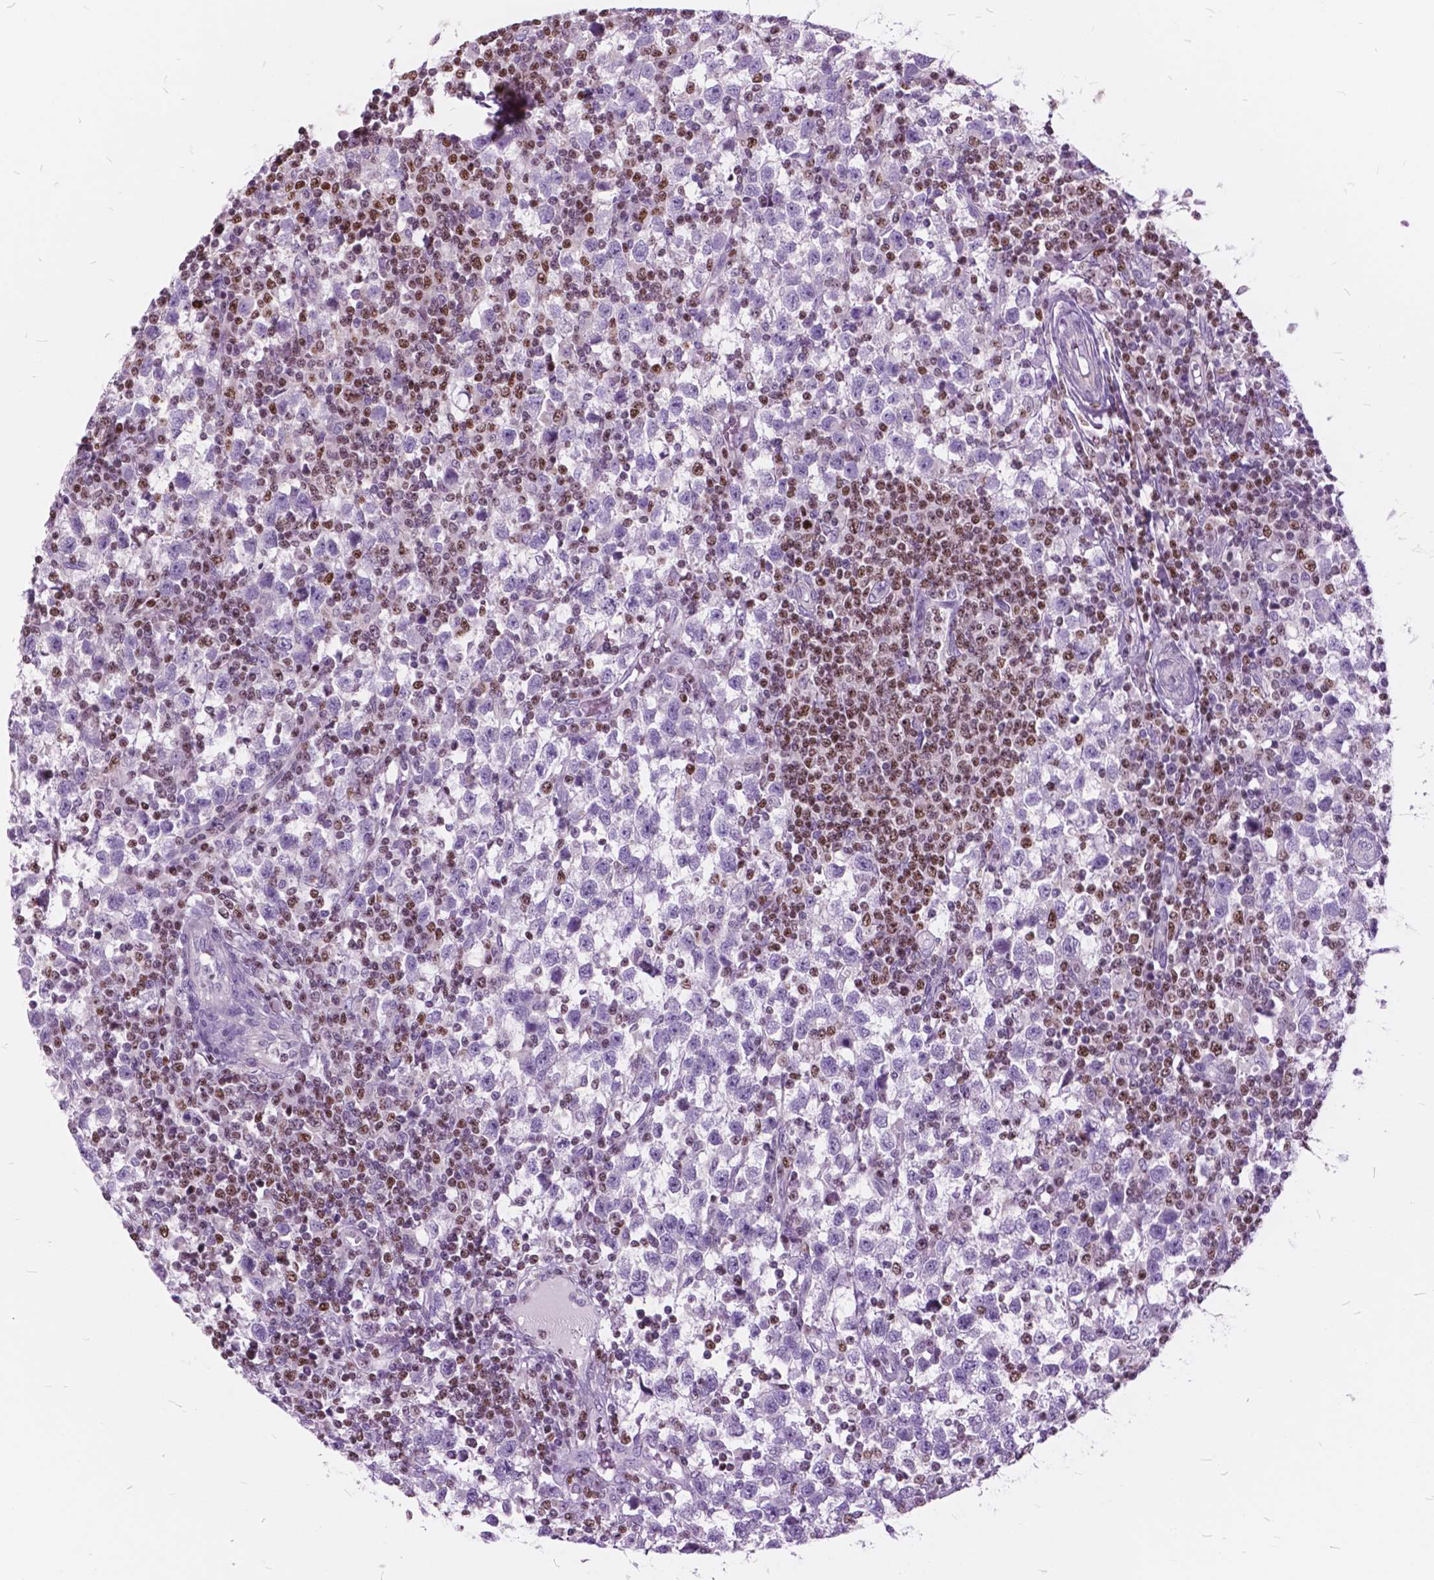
{"staining": {"intensity": "negative", "quantity": "none", "location": "none"}, "tissue": "testis cancer", "cell_type": "Tumor cells", "image_type": "cancer", "snomed": [{"axis": "morphology", "description": "Seminoma, NOS"}, {"axis": "topography", "description": "Testis"}], "caption": "Tumor cells show no significant protein staining in testis cancer.", "gene": "SP140", "patient": {"sex": "male", "age": 34}}